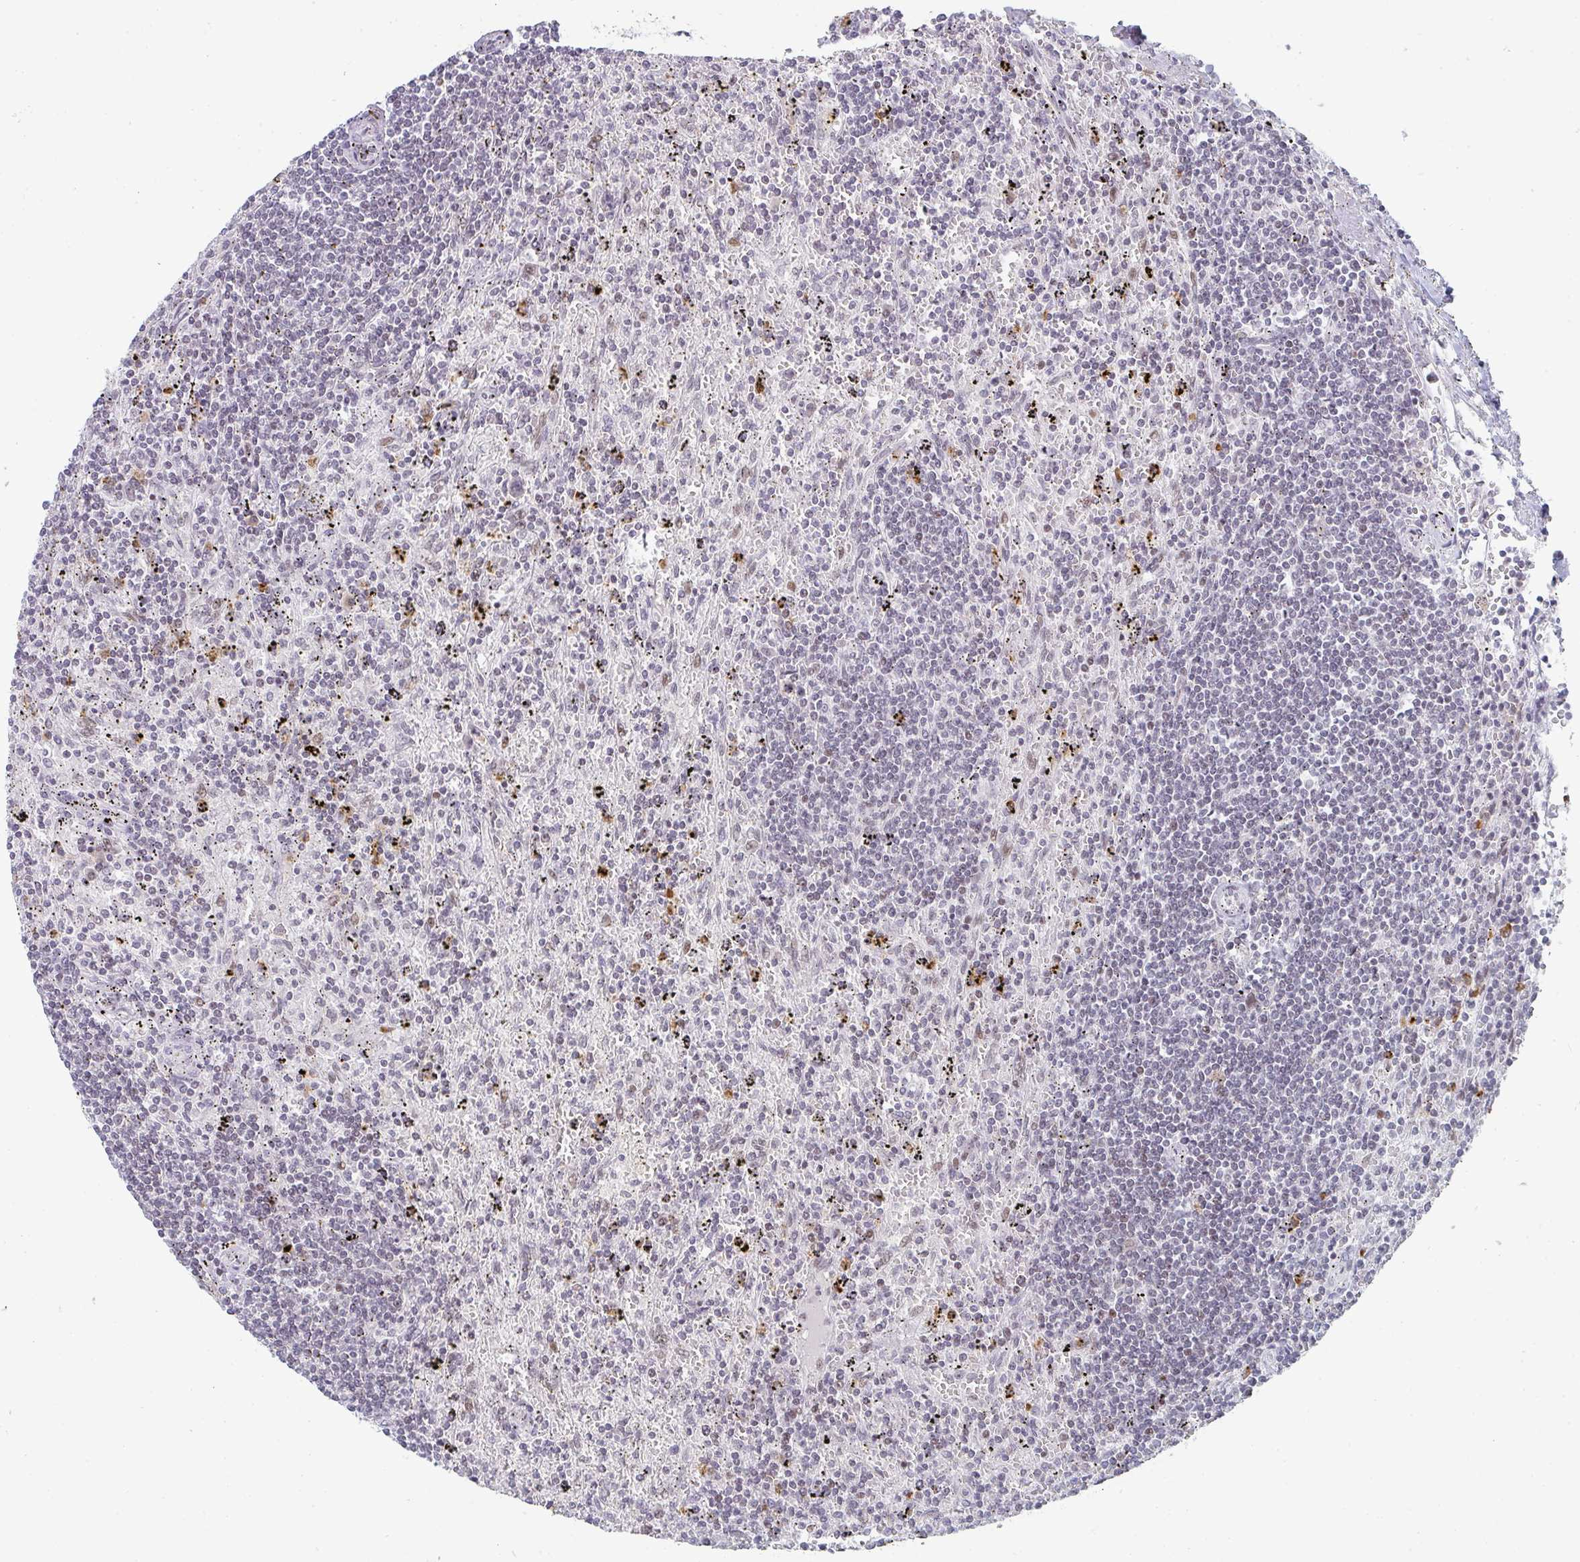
{"staining": {"intensity": "negative", "quantity": "none", "location": "none"}, "tissue": "lymphoma", "cell_type": "Tumor cells", "image_type": "cancer", "snomed": [{"axis": "morphology", "description": "Malignant lymphoma, non-Hodgkin's type, Low grade"}, {"axis": "topography", "description": "Spleen"}], "caption": "An immunohistochemistry (IHC) photomicrograph of low-grade malignant lymphoma, non-Hodgkin's type is shown. There is no staining in tumor cells of low-grade malignant lymphoma, non-Hodgkin's type.", "gene": "LIN54", "patient": {"sex": "male", "age": 76}}